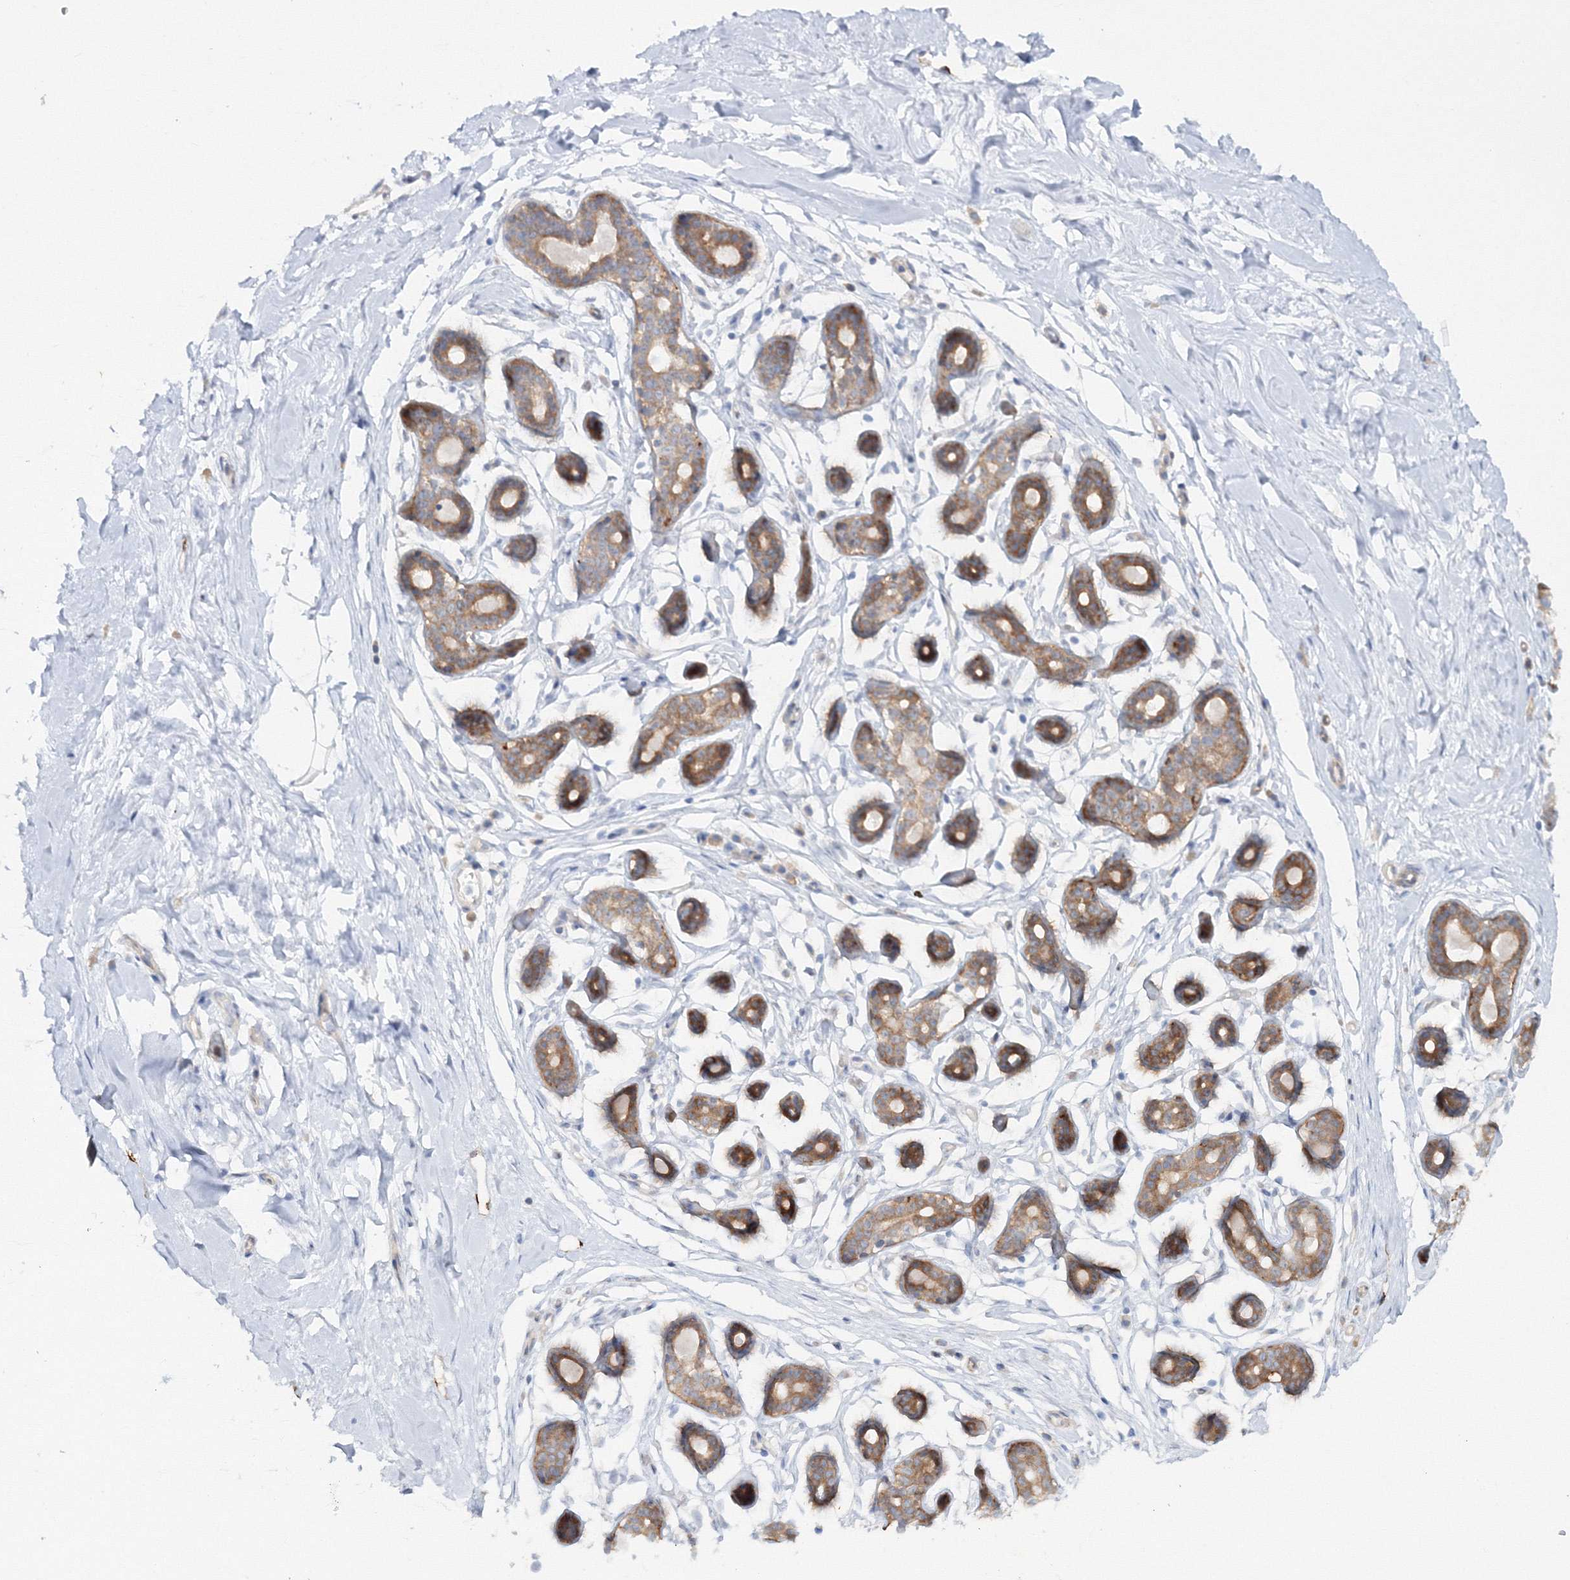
{"staining": {"intensity": "negative", "quantity": "none", "location": "none"}, "tissue": "breast", "cell_type": "Adipocytes", "image_type": "normal", "snomed": [{"axis": "morphology", "description": "Normal tissue, NOS"}, {"axis": "morphology", "description": "Adenoma, NOS"}, {"axis": "topography", "description": "Breast"}], "caption": "High magnification brightfield microscopy of normal breast stained with DAB (3,3'-diaminobenzidine) (brown) and counterstained with hematoxylin (blue): adipocytes show no significant positivity. The staining is performed using DAB (3,3'-diaminobenzidine) brown chromogen with nuclei counter-stained in using hematoxylin.", "gene": "IPMK", "patient": {"sex": "female", "age": 23}}